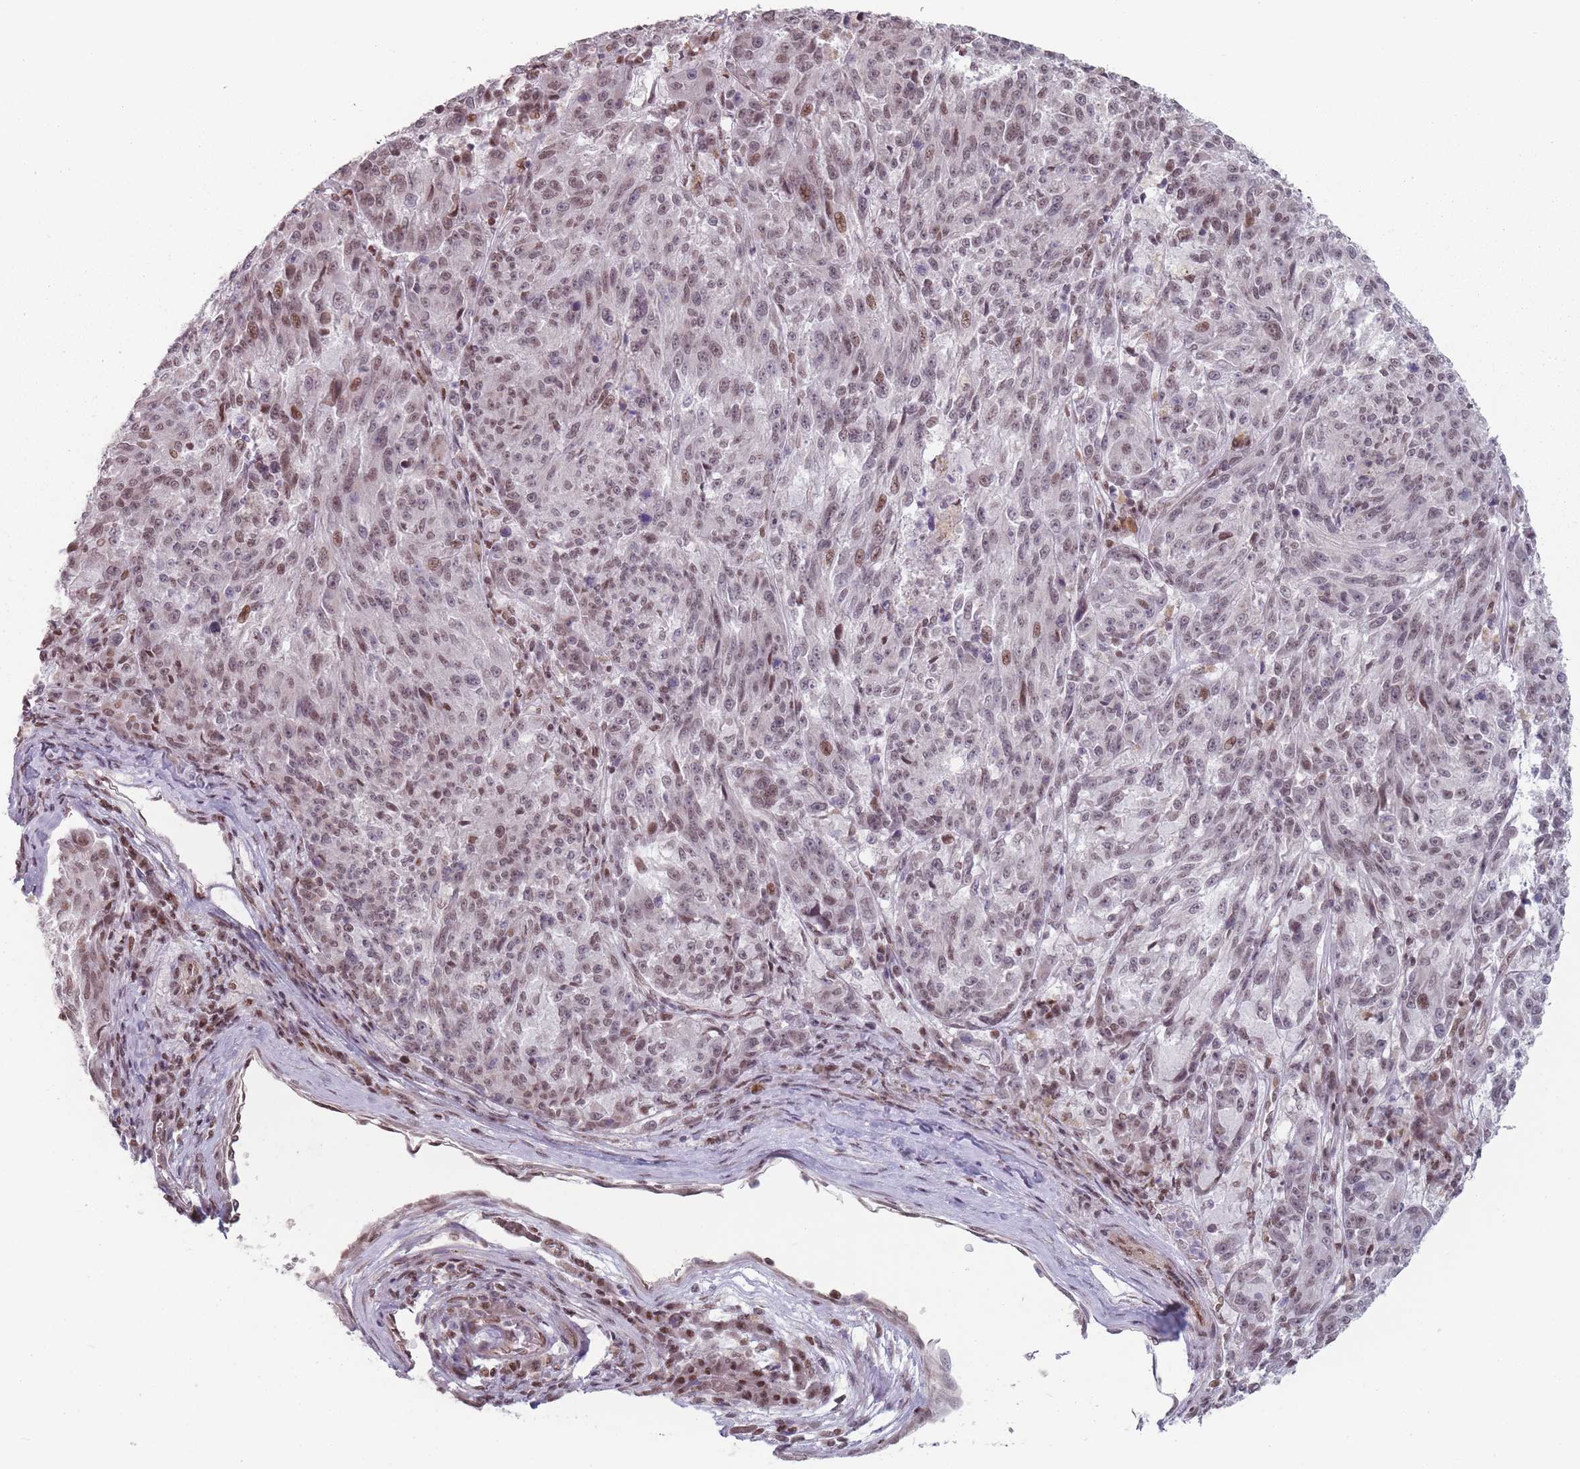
{"staining": {"intensity": "moderate", "quantity": "25%-75%", "location": "nuclear"}, "tissue": "melanoma", "cell_type": "Tumor cells", "image_type": "cancer", "snomed": [{"axis": "morphology", "description": "Malignant melanoma, NOS"}, {"axis": "topography", "description": "Skin"}], "caption": "This histopathology image demonstrates melanoma stained with immunohistochemistry to label a protein in brown. The nuclear of tumor cells show moderate positivity for the protein. Nuclei are counter-stained blue.", "gene": "SH3BGRL2", "patient": {"sex": "male", "age": 53}}